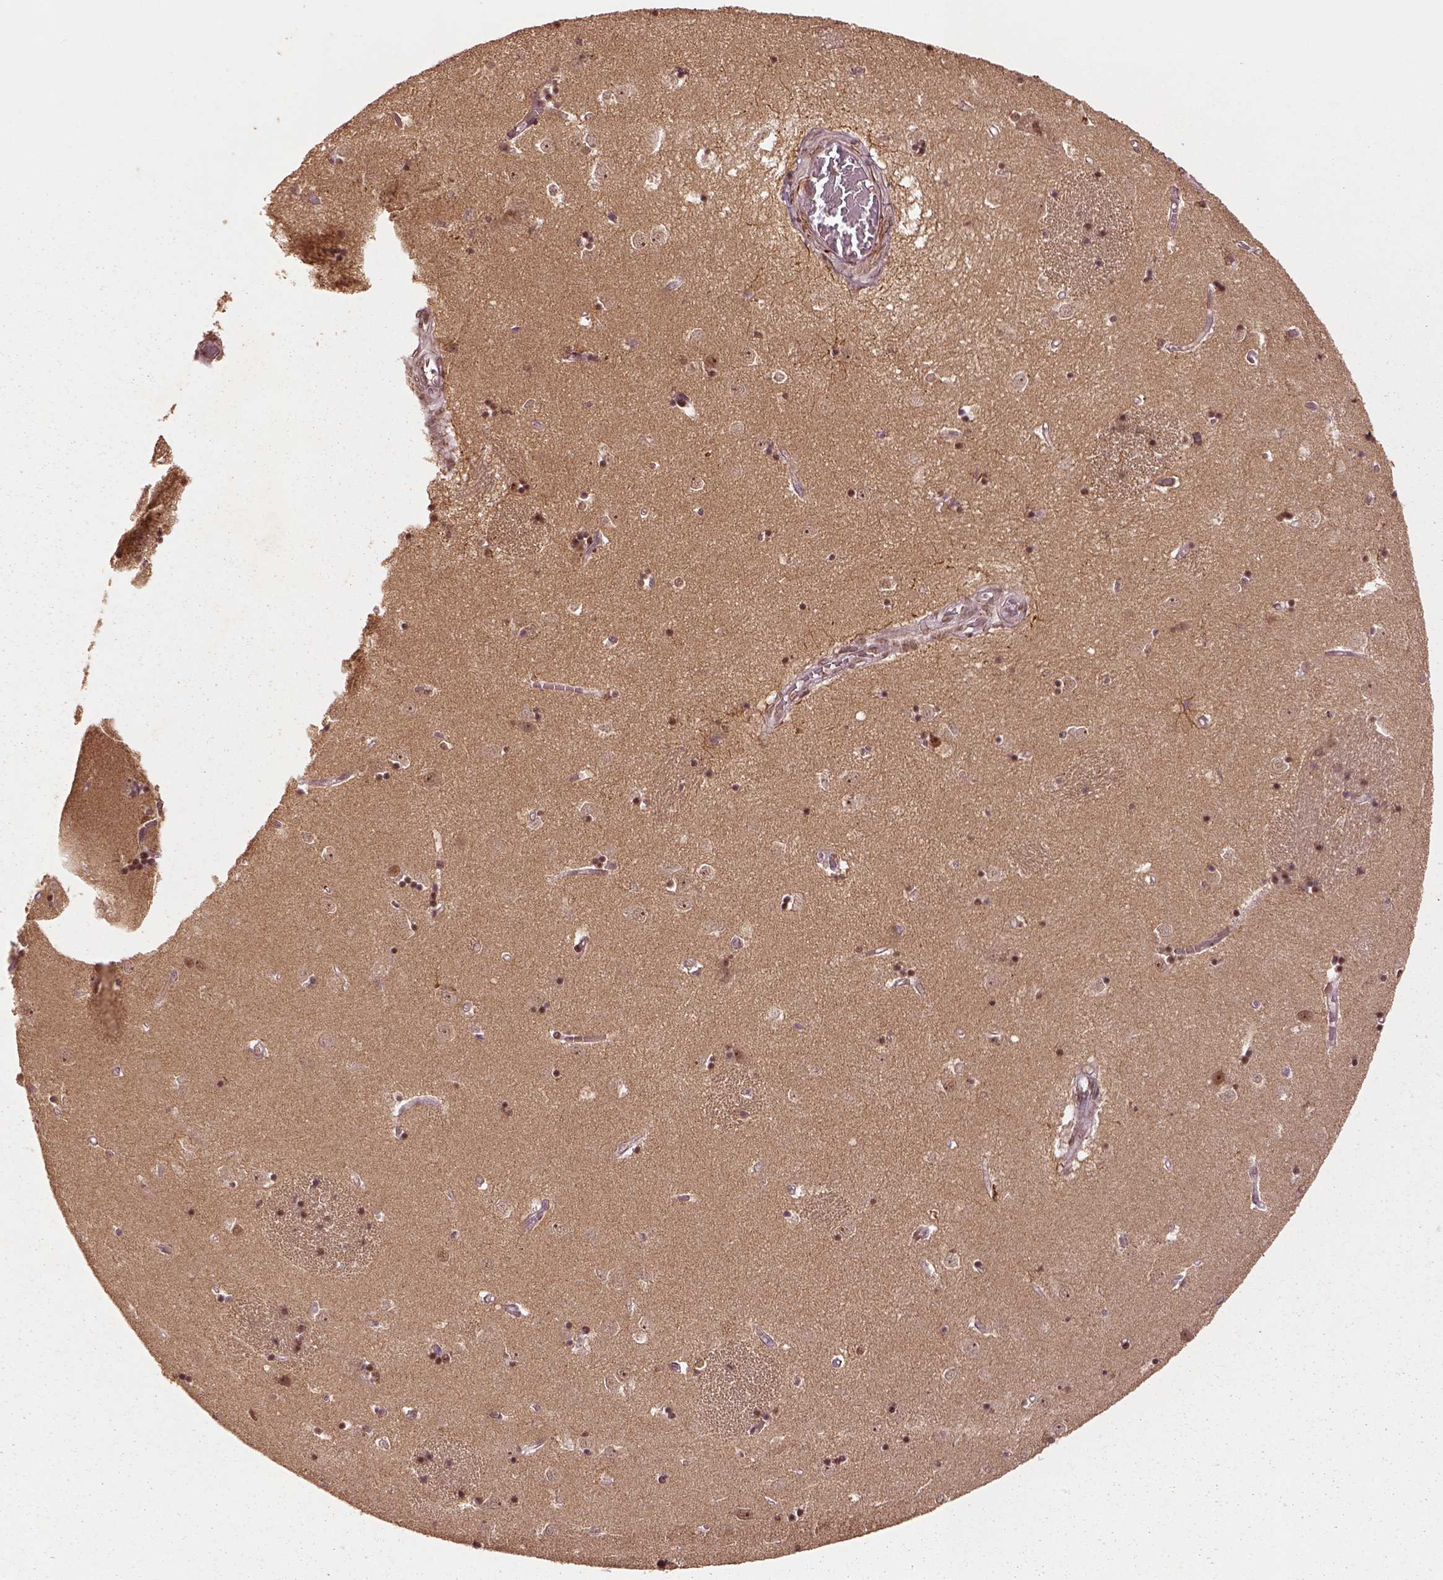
{"staining": {"intensity": "moderate", "quantity": ">75%", "location": "cytoplasmic/membranous"}, "tissue": "caudate", "cell_type": "Glial cells", "image_type": "normal", "snomed": [{"axis": "morphology", "description": "Normal tissue, NOS"}, {"axis": "topography", "description": "Lateral ventricle wall"}], "caption": "Protein staining by immunohistochemistry demonstrates moderate cytoplasmic/membranous expression in approximately >75% of glial cells in normal caudate.", "gene": "BRD9", "patient": {"sex": "male", "age": 54}}